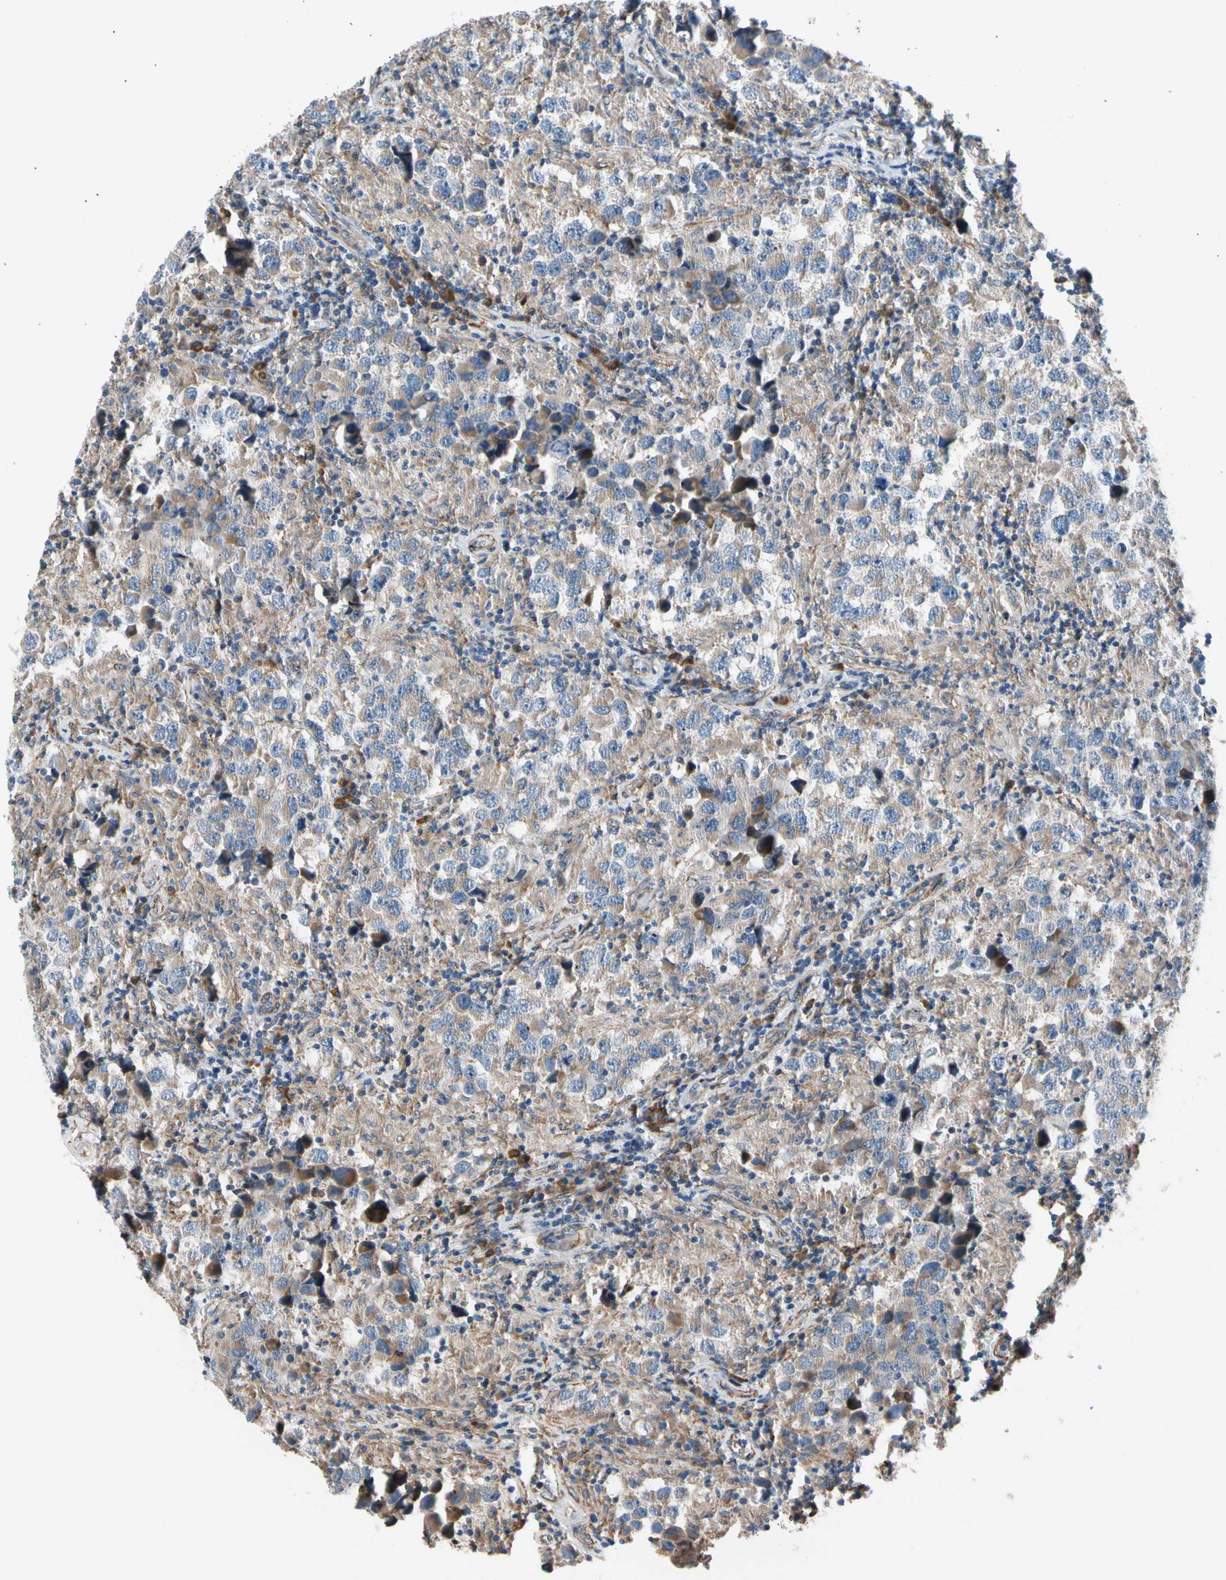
{"staining": {"intensity": "weak", "quantity": ">75%", "location": "cytoplasmic/membranous"}, "tissue": "testis cancer", "cell_type": "Tumor cells", "image_type": "cancer", "snomed": [{"axis": "morphology", "description": "Carcinoma, Embryonal, NOS"}, {"axis": "topography", "description": "Testis"}], "caption": "This photomicrograph demonstrates testis cancer stained with immunohistochemistry (IHC) to label a protein in brown. The cytoplasmic/membranous of tumor cells show weak positivity for the protein. Nuclei are counter-stained blue.", "gene": "LIMK2", "patient": {"sex": "male", "age": 21}}